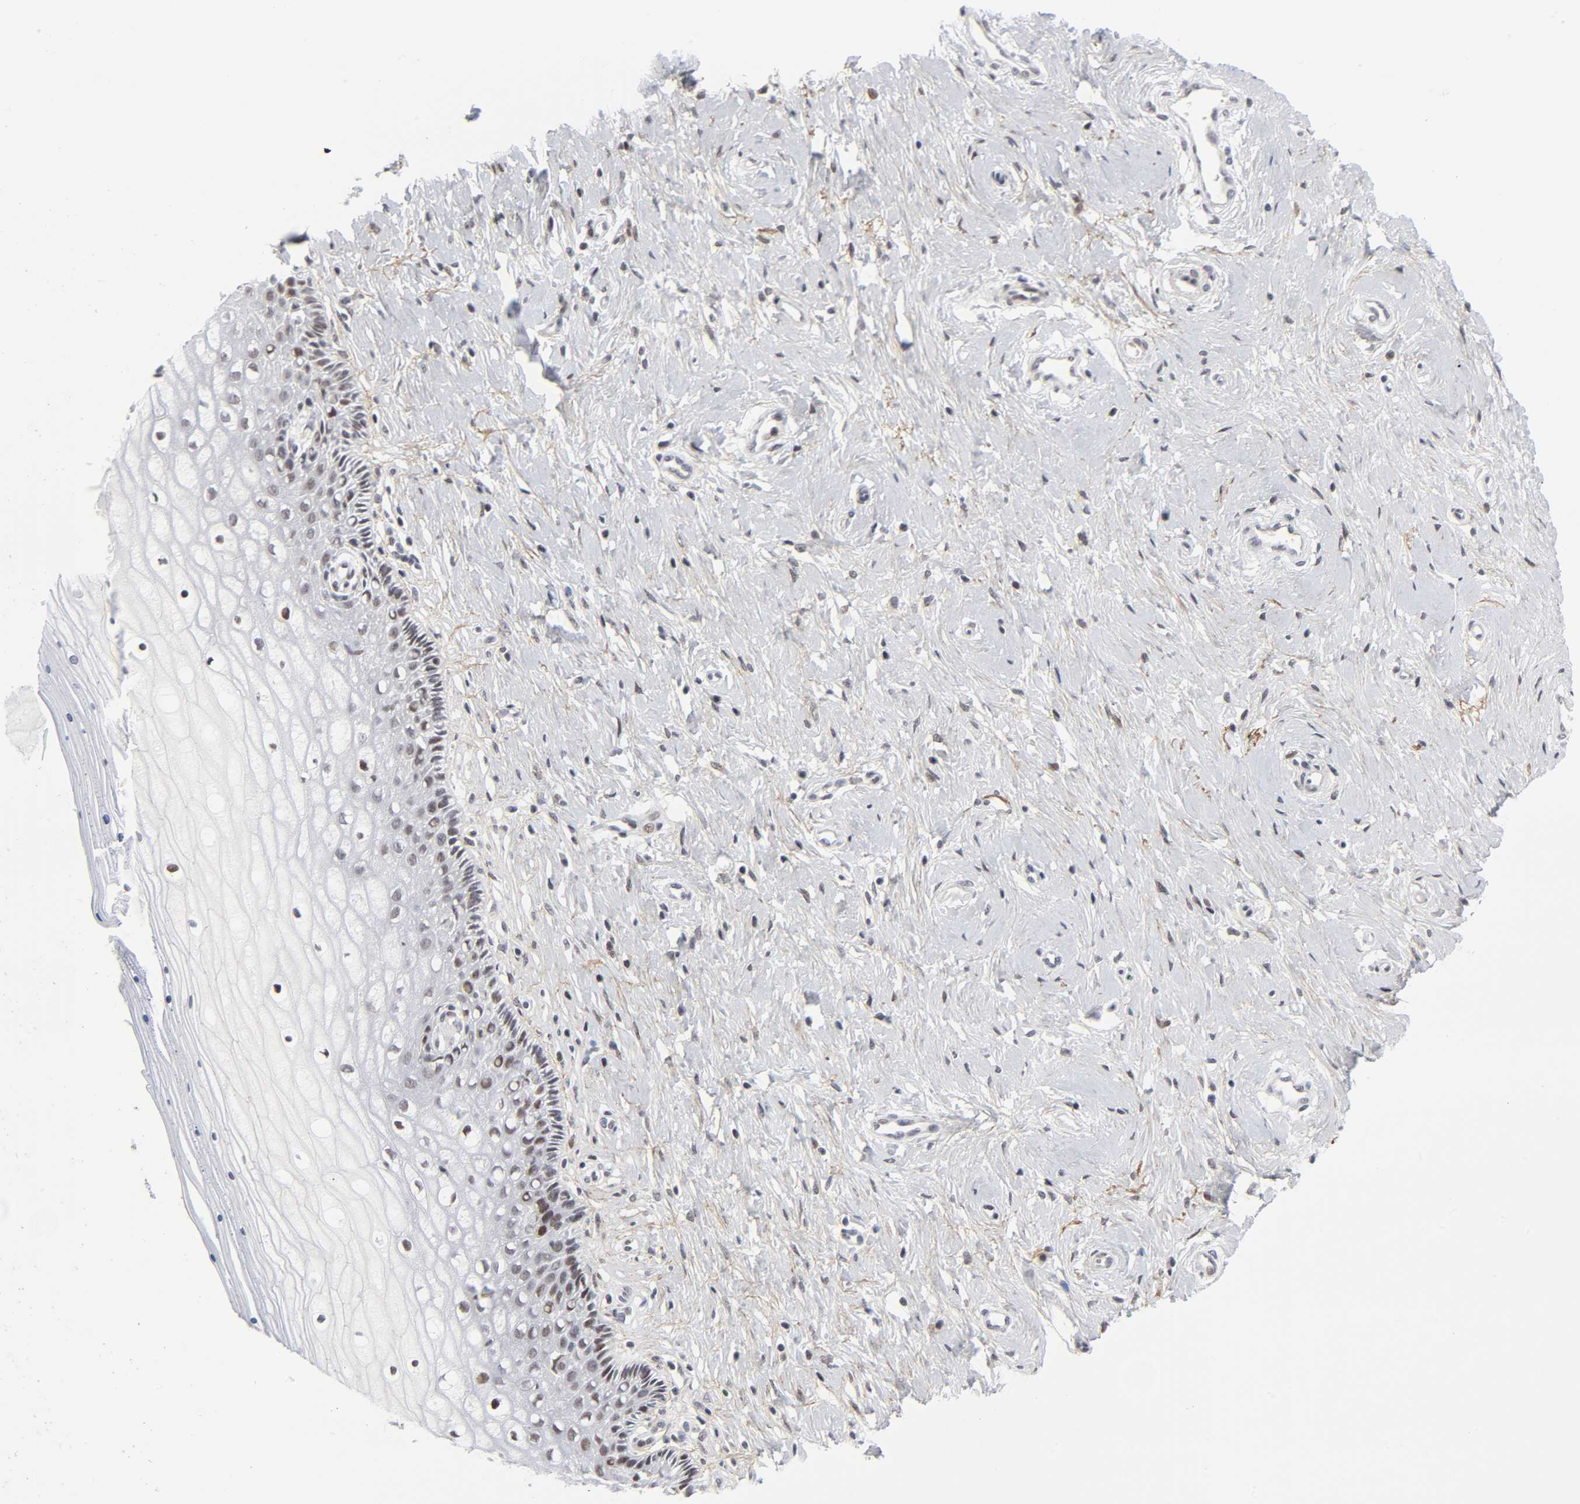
{"staining": {"intensity": "moderate", "quantity": ">75%", "location": "nuclear"}, "tissue": "cervix", "cell_type": "Glandular cells", "image_type": "normal", "snomed": [{"axis": "morphology", "description": "Normal tissue, NOS"}, {"axis": "topography", "description": "Cervix"}], "caption": "A brown stain labels moderate nuclear expression of a protein in glandular cells of benign human cervix. (IHC, brightfield microscopy, high magnification).", "gene": "DIDO1", "patient": {"sex": "female", "age": 46}}